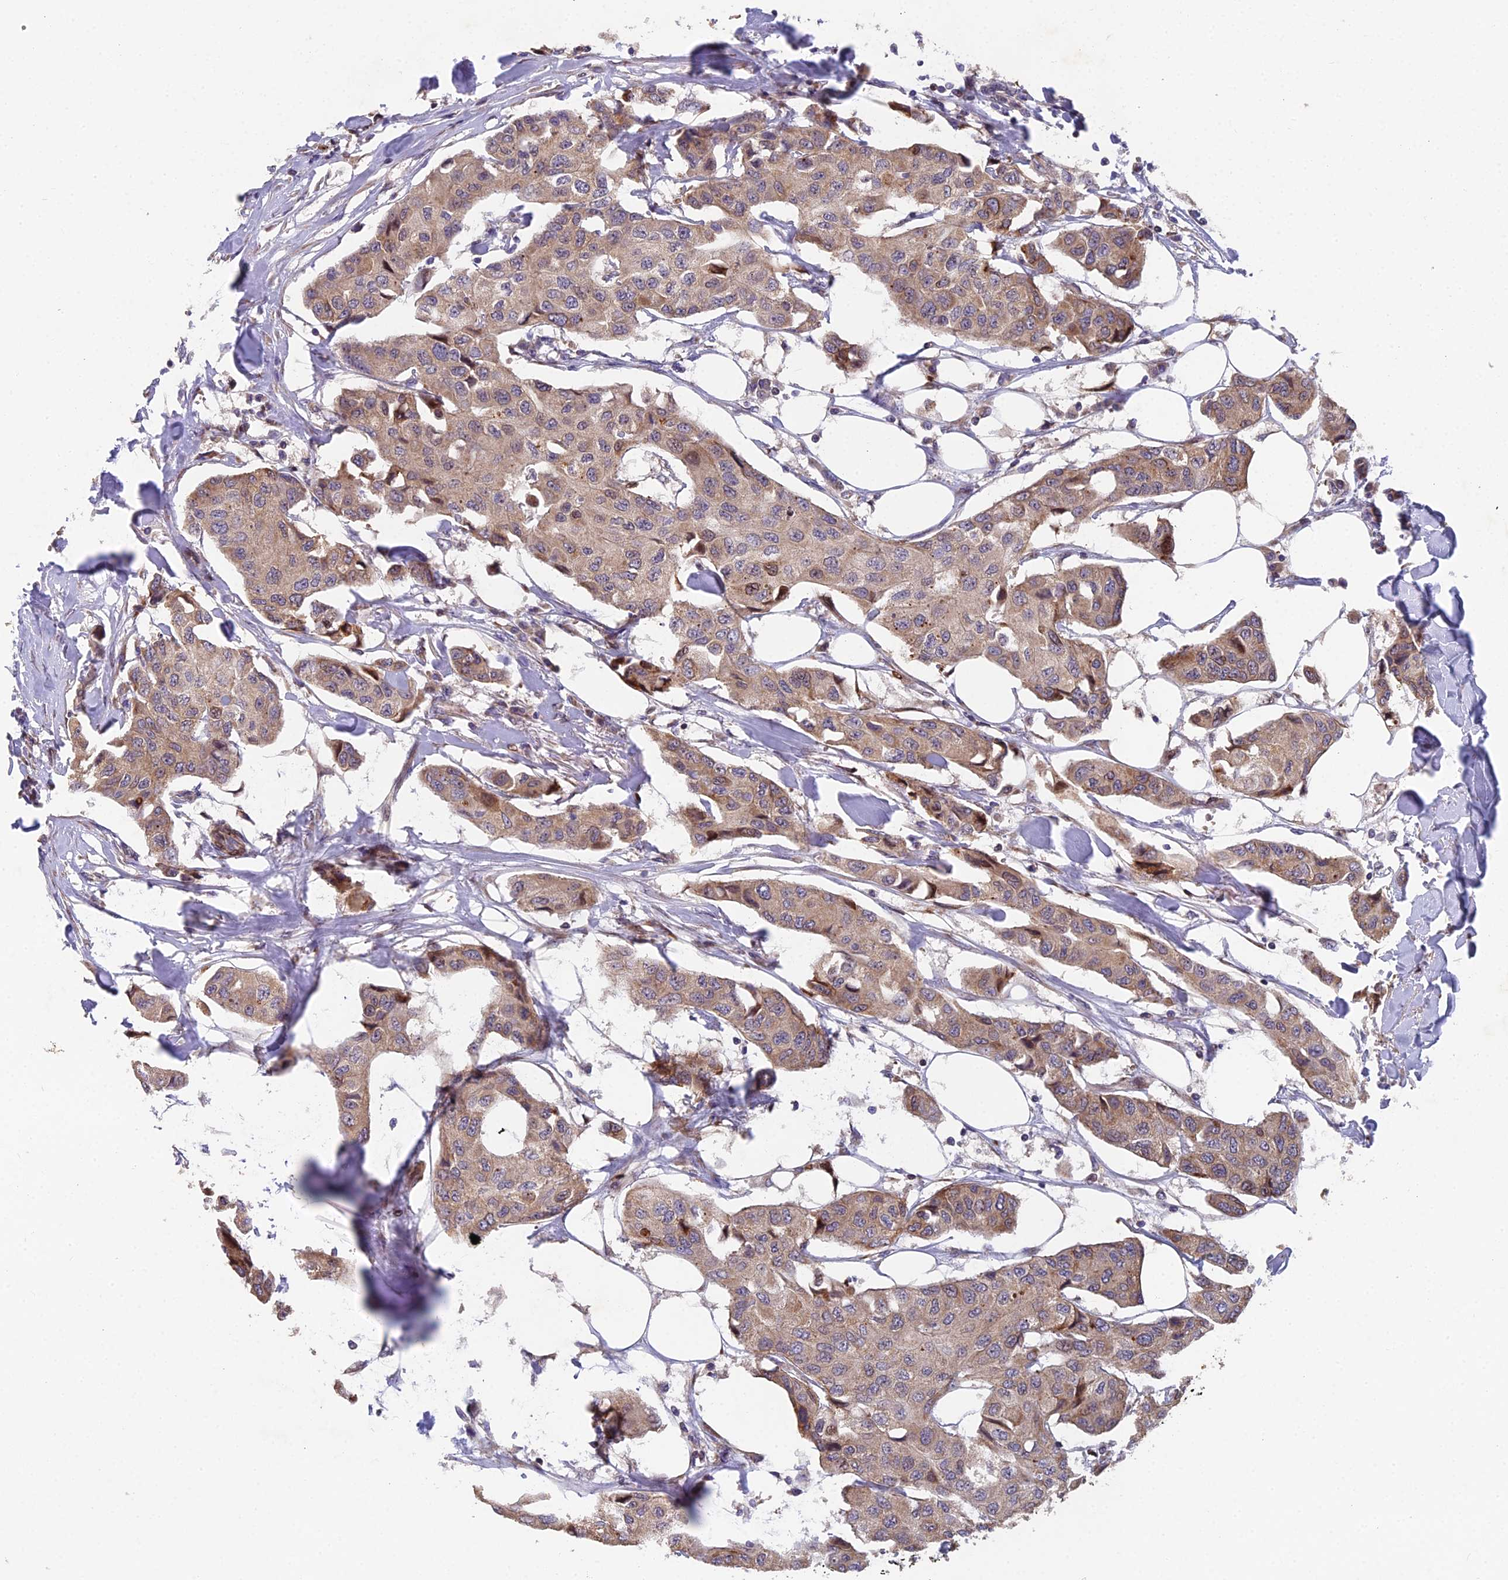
{"staining": {"intensity": "moderate", "quantity": ">75%", "location": "cytoplasmic/membranous,nuclear"}, "tissue": "breast cancer", "cell_type": "Tumor cells", "image_type": "cancer", "snomed": [{"axis": "morphology", "description": "Duct carcinoma"}, {"axis": "topography", "description": "Breast"}], "caption": "Breast cancer stained for a protein (brown) displays moderate cytoplasmic/membranous and nuclear positive staining in approximately >75% of tumor cells.", "gene": "RAB28", "patient": {"sex": "female", "age": 80}}